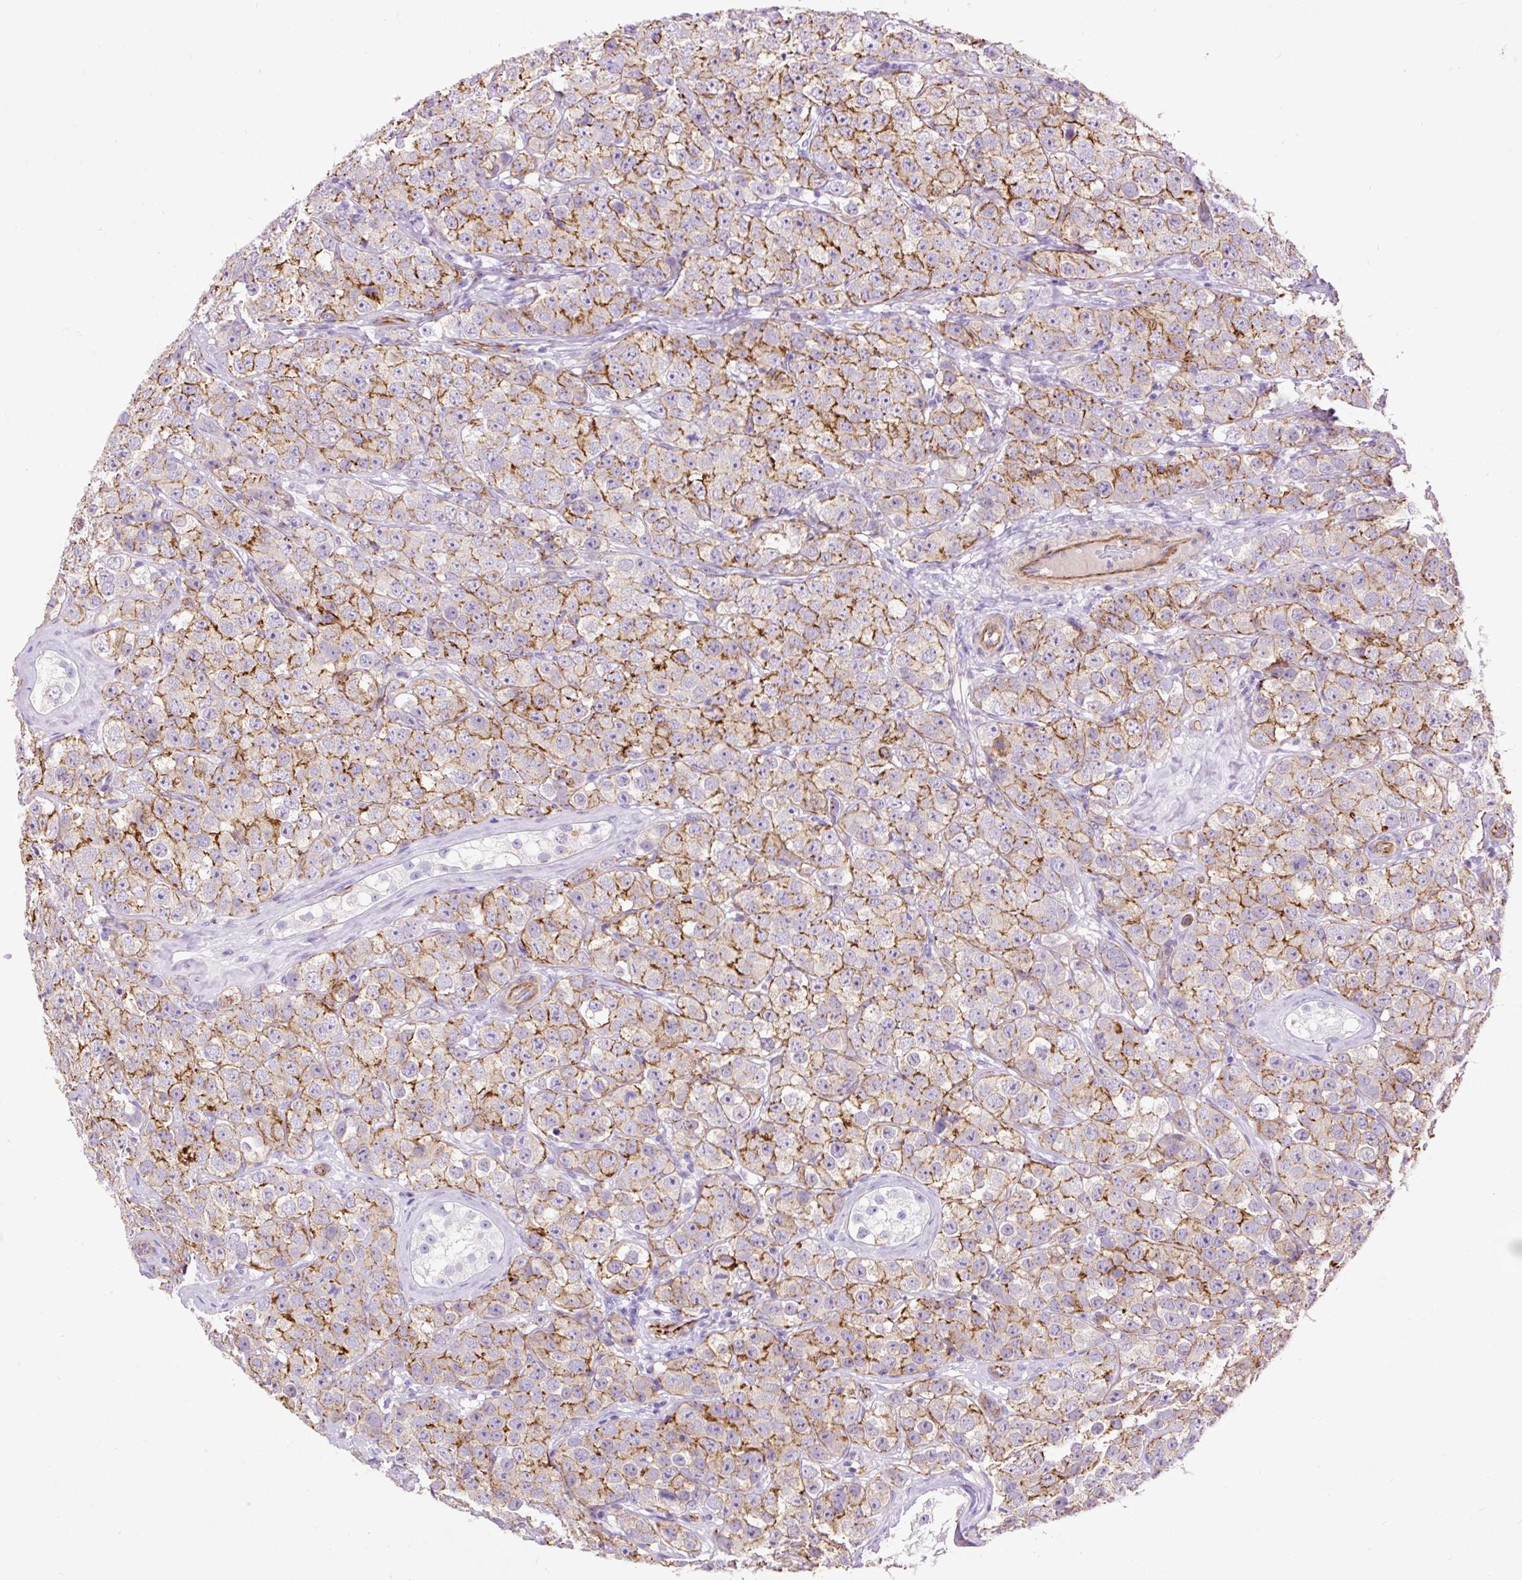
{"staining": {"intensity": "strong", "quantity": "<25%", "location": "cytoplasmic/membranous"}, "tissue": "testis cancer", "cell_type": "Tumor cells", "image_type": "cancer", "snomed": [{"axis": "morphology", "description": "Seminoma, NOS"}, {"axis": "topography", "description": "Testis"}], "caption": "Protein analysis of testis cancer (seminoma) tissue exhibits strong cytoplasmic/membranous expression in approximately <25% of tumor cells. (DAB IHC with brightfield microscopy, high magnification).", "gene": "MAGEB16", "patient": {"sex": "male", "age": 28}}